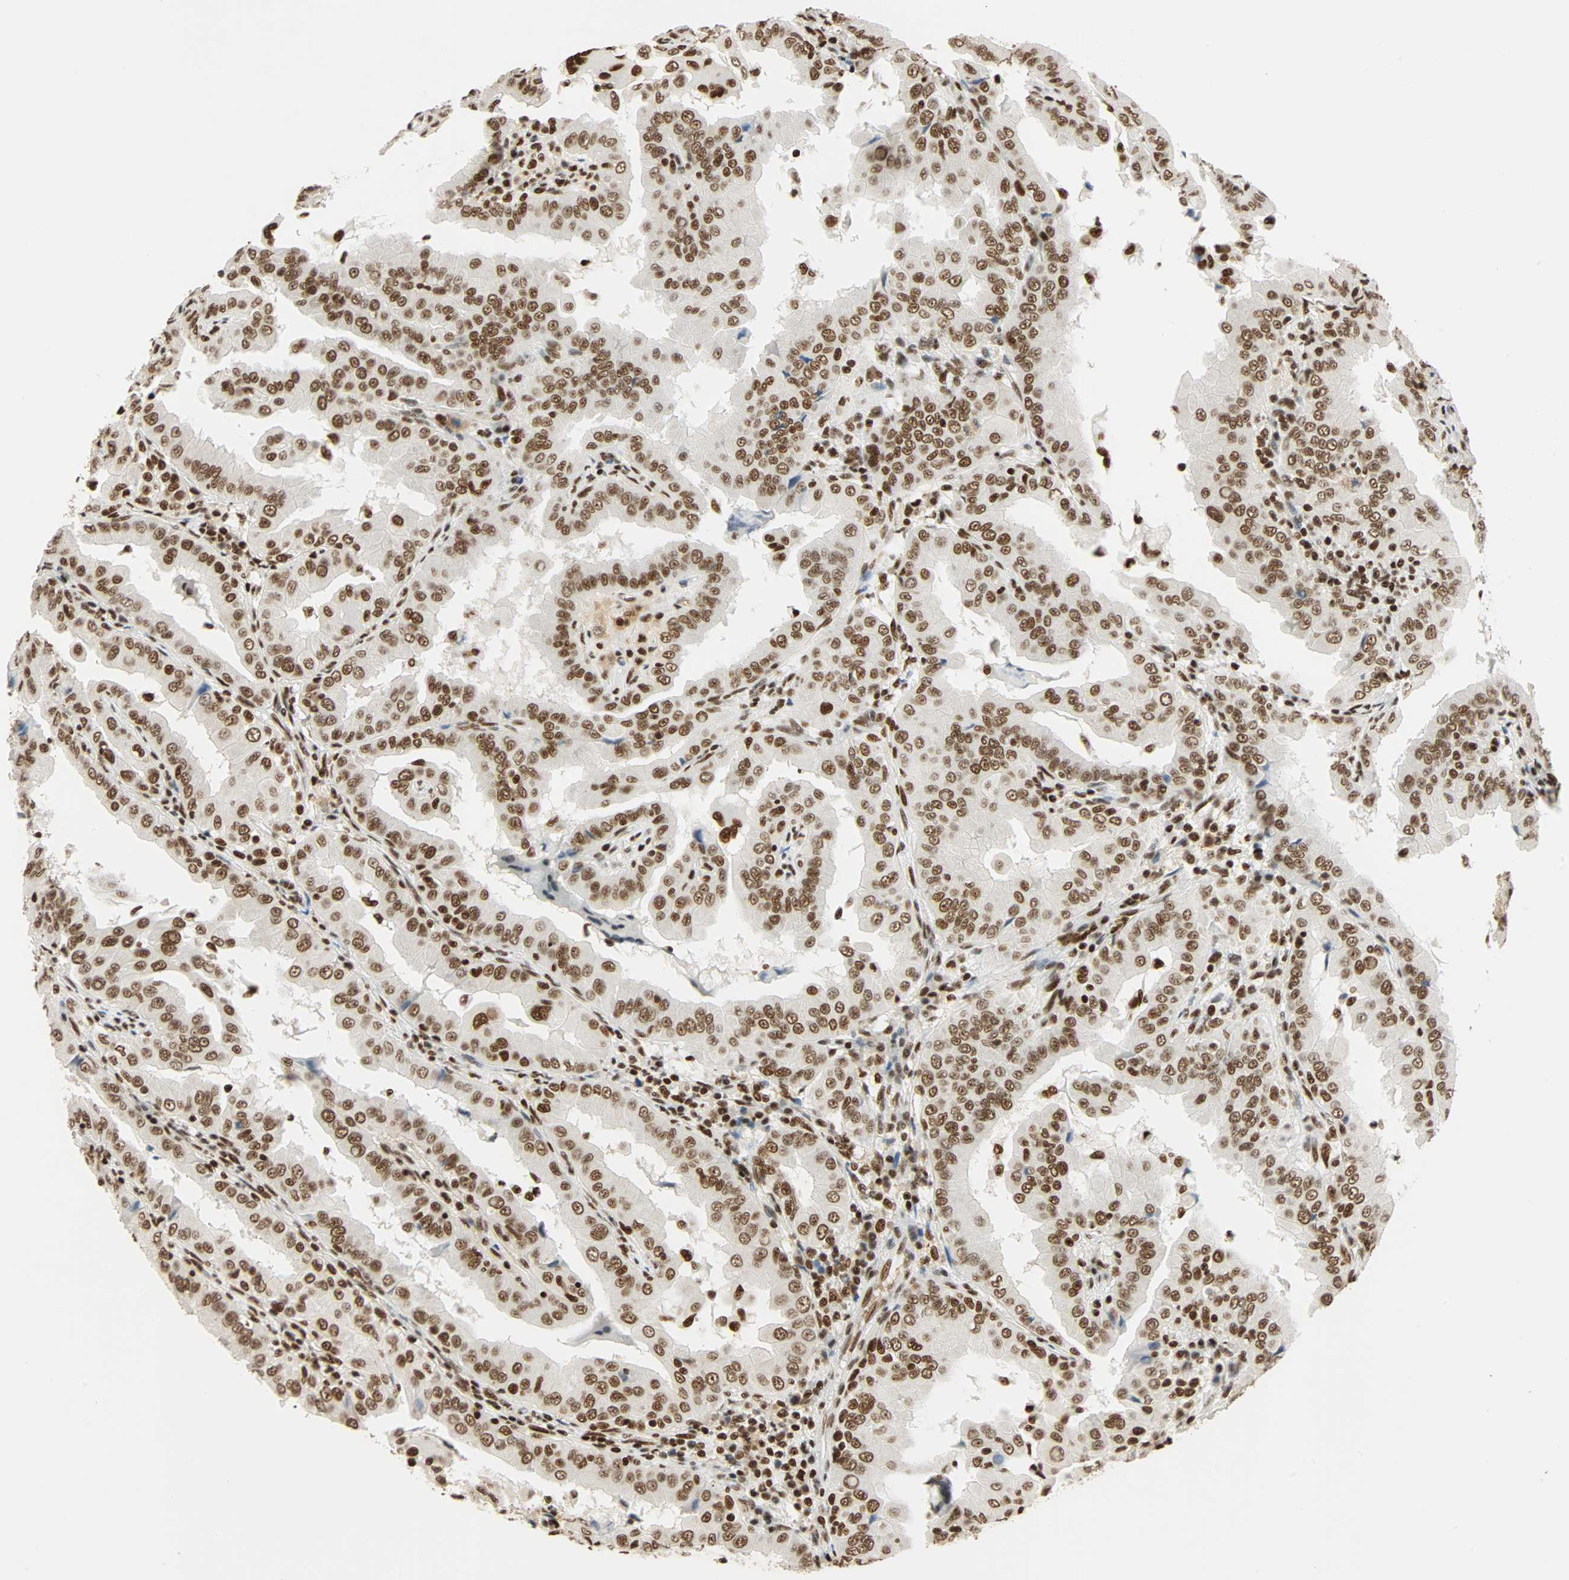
{"staining": {"intensity": "moderate", "quantity": ">75%", "location": "nuclear"}, "tissue": "thyroid cancer", "cell_type": "Tumor cells", "image_type": "cancer", "snomed": [{"axis": "morphology", "description": "Papillary adenocarcinoma, NOS"}, {"axis": "topography", "description": "Thyroid gland"}], "caption": "The photomicrograph exhibits a brown stain indicating the presence of a protein in the nuclear of tumor cells in papillary adenocarcinoma (thyroid). Using DAB (brown) and hematoxylin (blue) stains, captured at high magnification using brightfield microscopy.", "gene": "CDK12", "patient": {"sex": "male", "age": 33}}